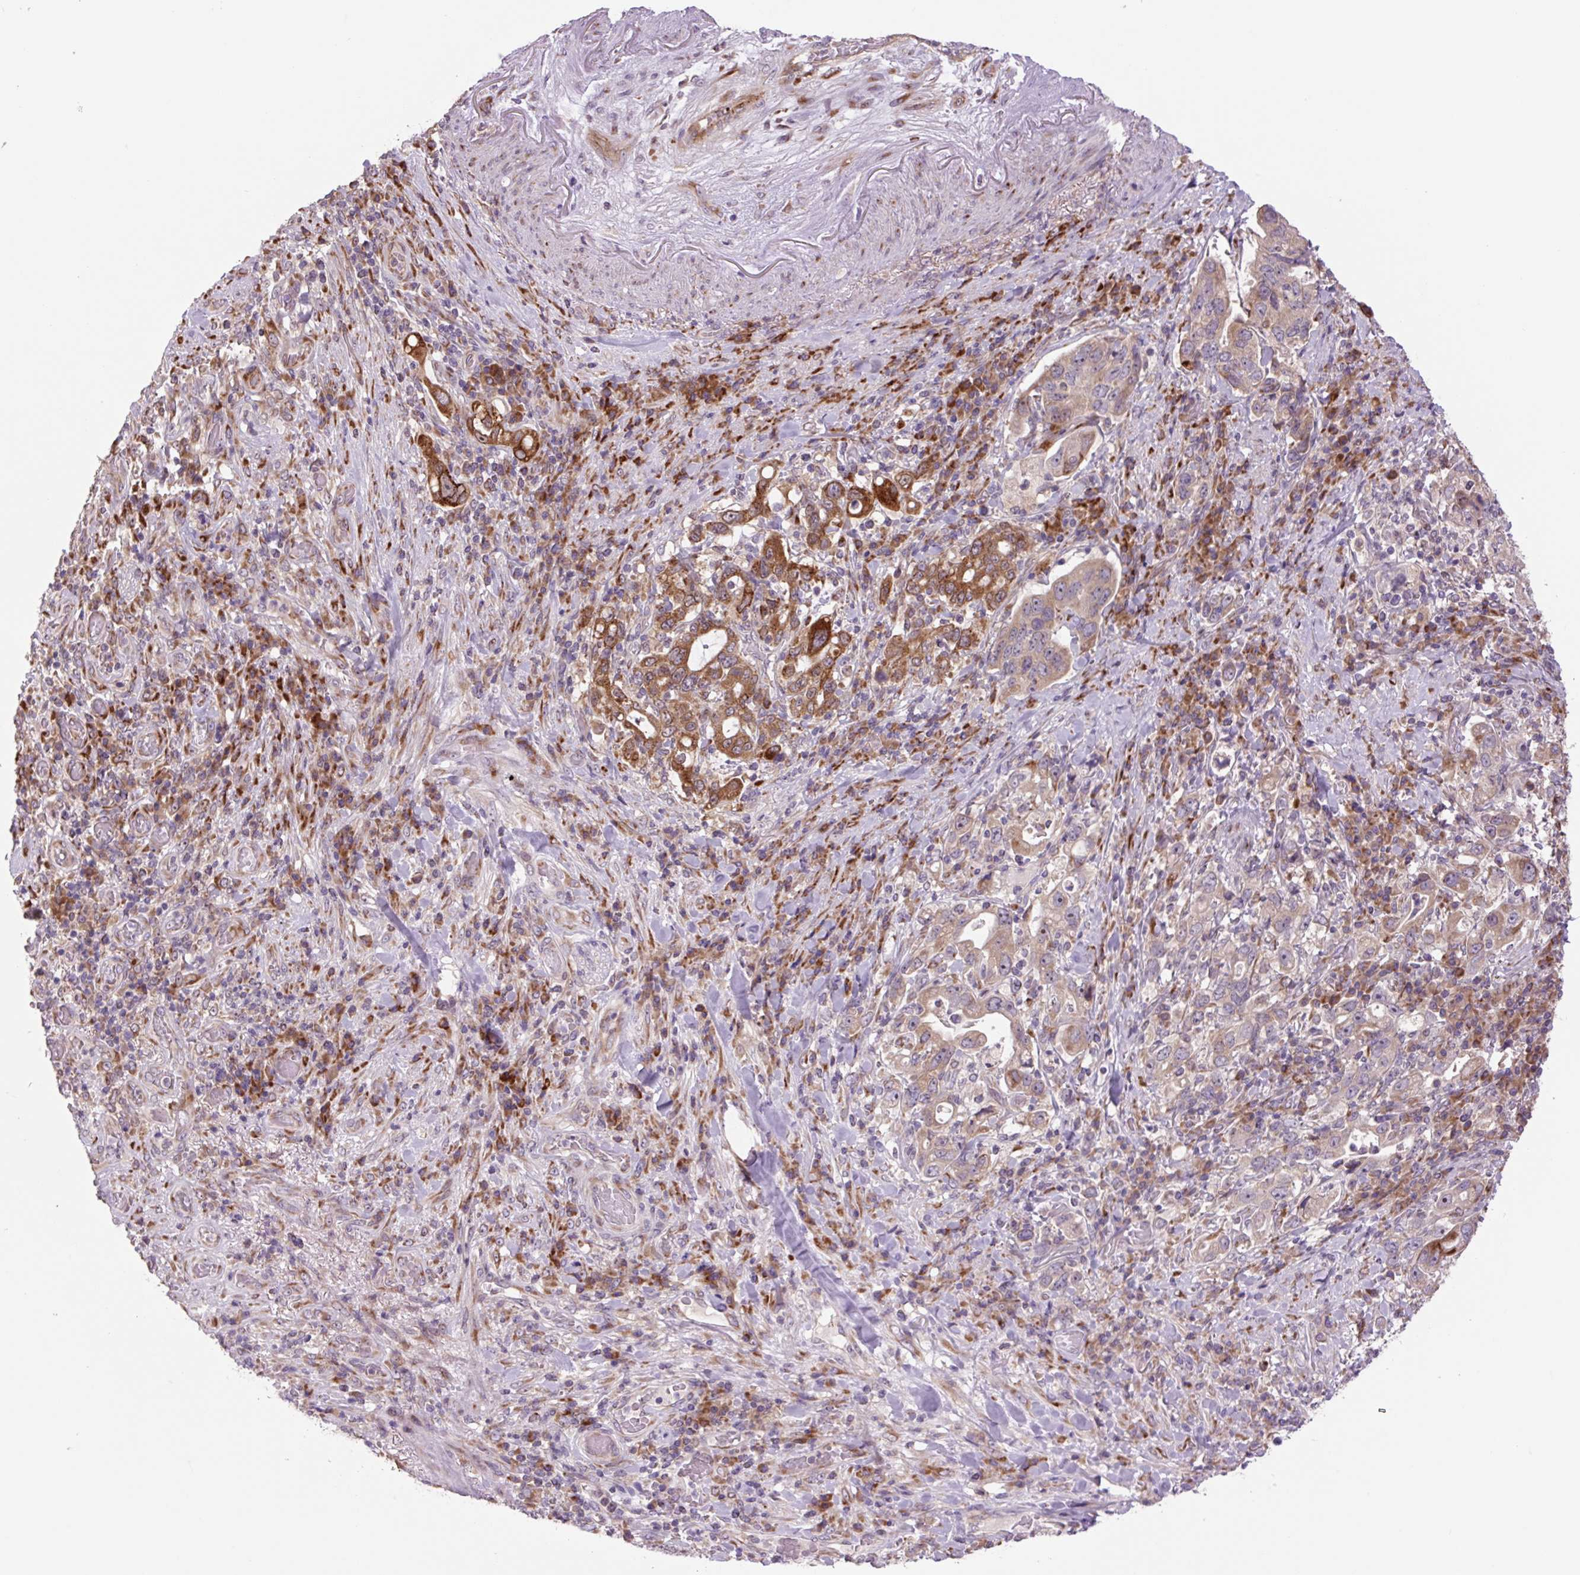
{"staining": {"intensity": "strong", "quantity": "25%-75%", "location": "cytoplasmic/membranous"}, "tissue": "stomach cancer", "cell_type": "Tumor cells", "image_type": "cancer", "snomed": [{"axis": "morphology", "description": "Adenocarcinoma, NOS"}, {"axis": "topography", "description": "Stomach, upper"}, {"axis": "topography", "description": "Stomach"}], "caption": "Strong cytoplasmic/membranous protein staining is appreciated in about 25%-75% of tumor cells in stomach adenocarcinoma.", "gene": "PLA2G4A", "patient": {"sex": "male", "age": 62}}